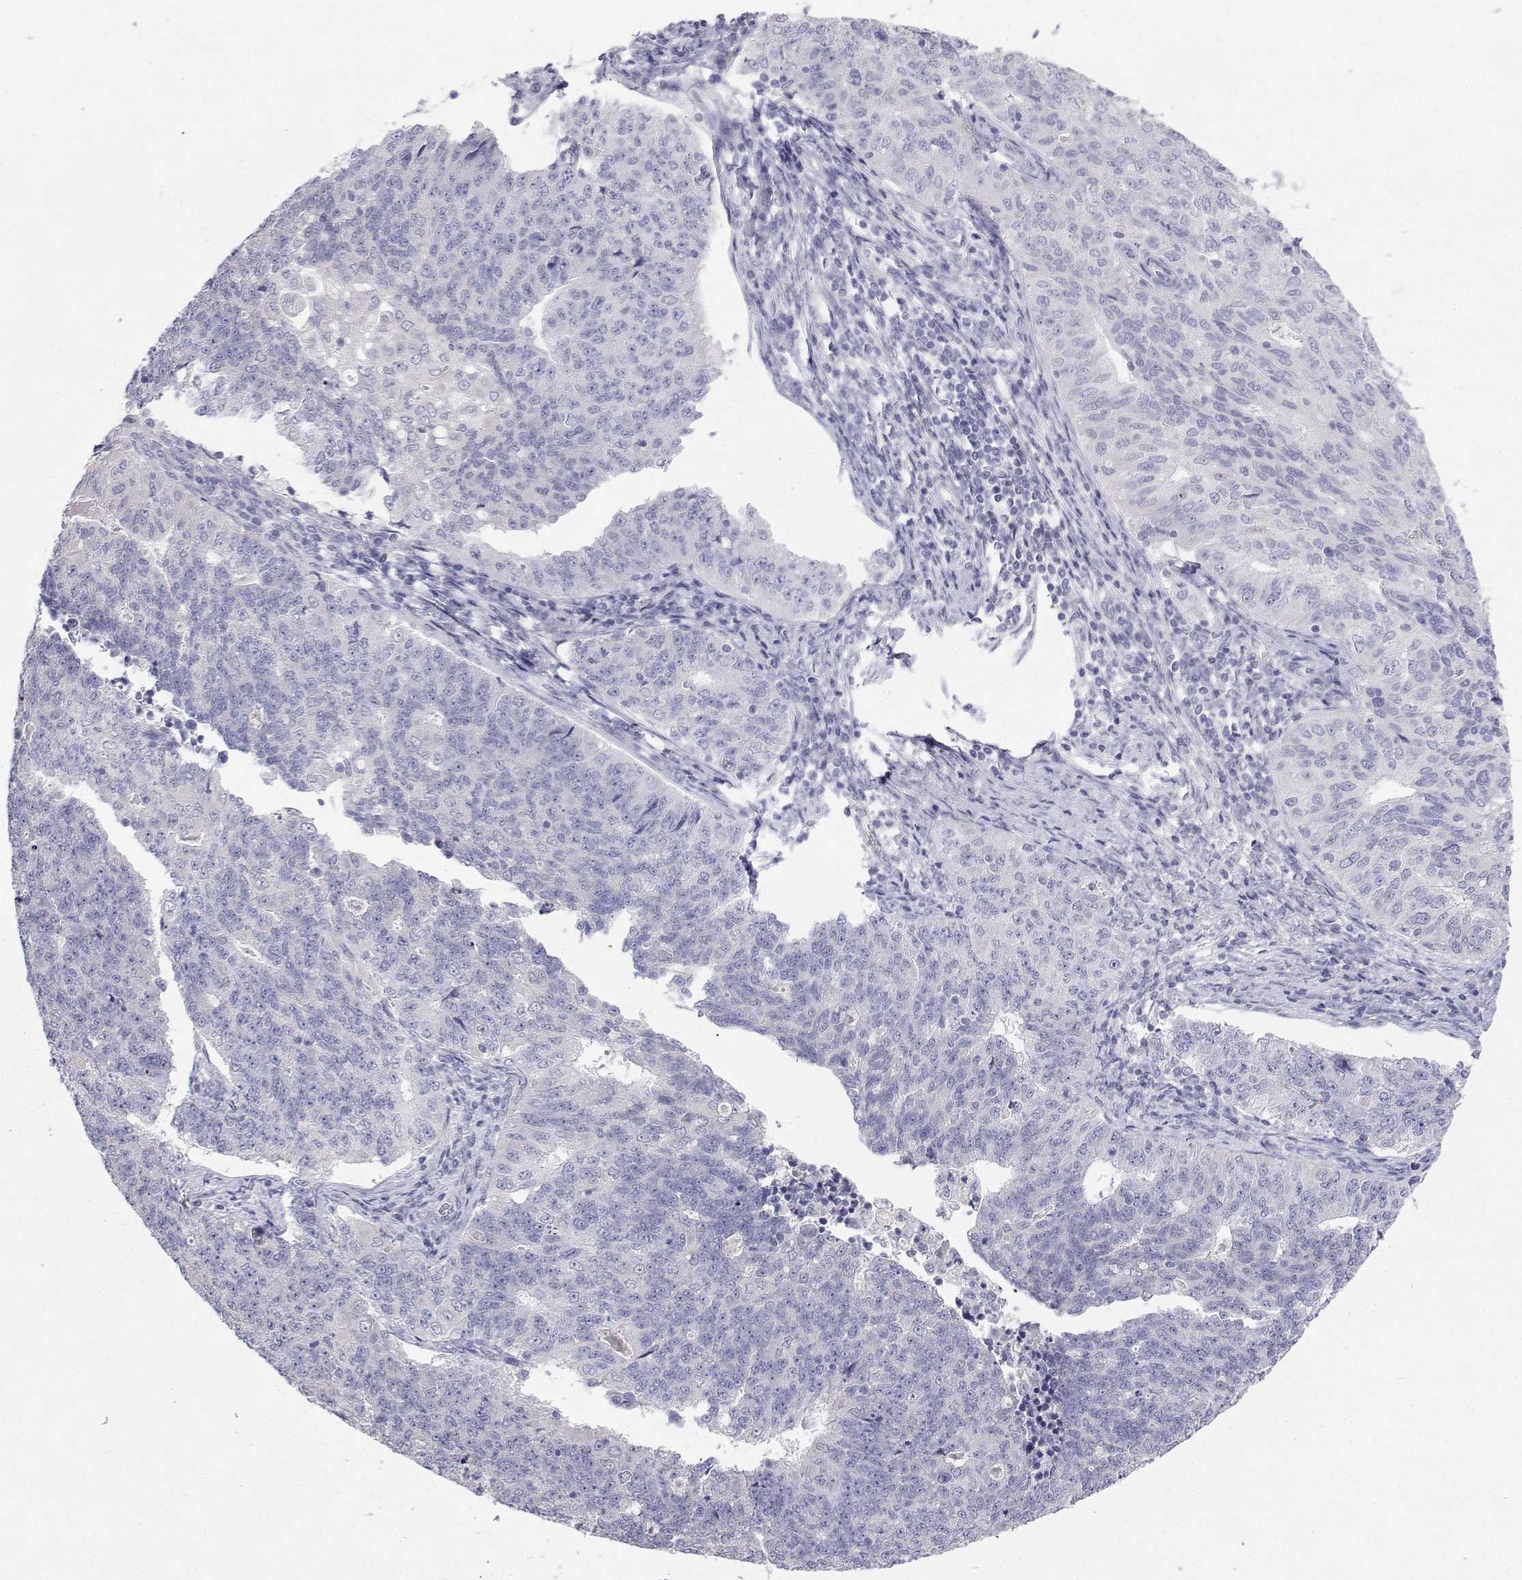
{"staining": {"intensity": "negative", "quantity": "none", "location": "none"}, "tissue": "endometrial cancer", "cell_type": "Tumor cells", "image_type": "cancer", "snomed": [{"axis": "morphology", "description": "Adenocarcinoma, NOS"}, {"axis": "topography", "description": "Endometrium"}], "caption": "The photomicrograph demonstrates no staining of tumor cells in endometrial cancer.", "gene": "ANKRD65", "patient": {"sex": "female", "age": 43}}